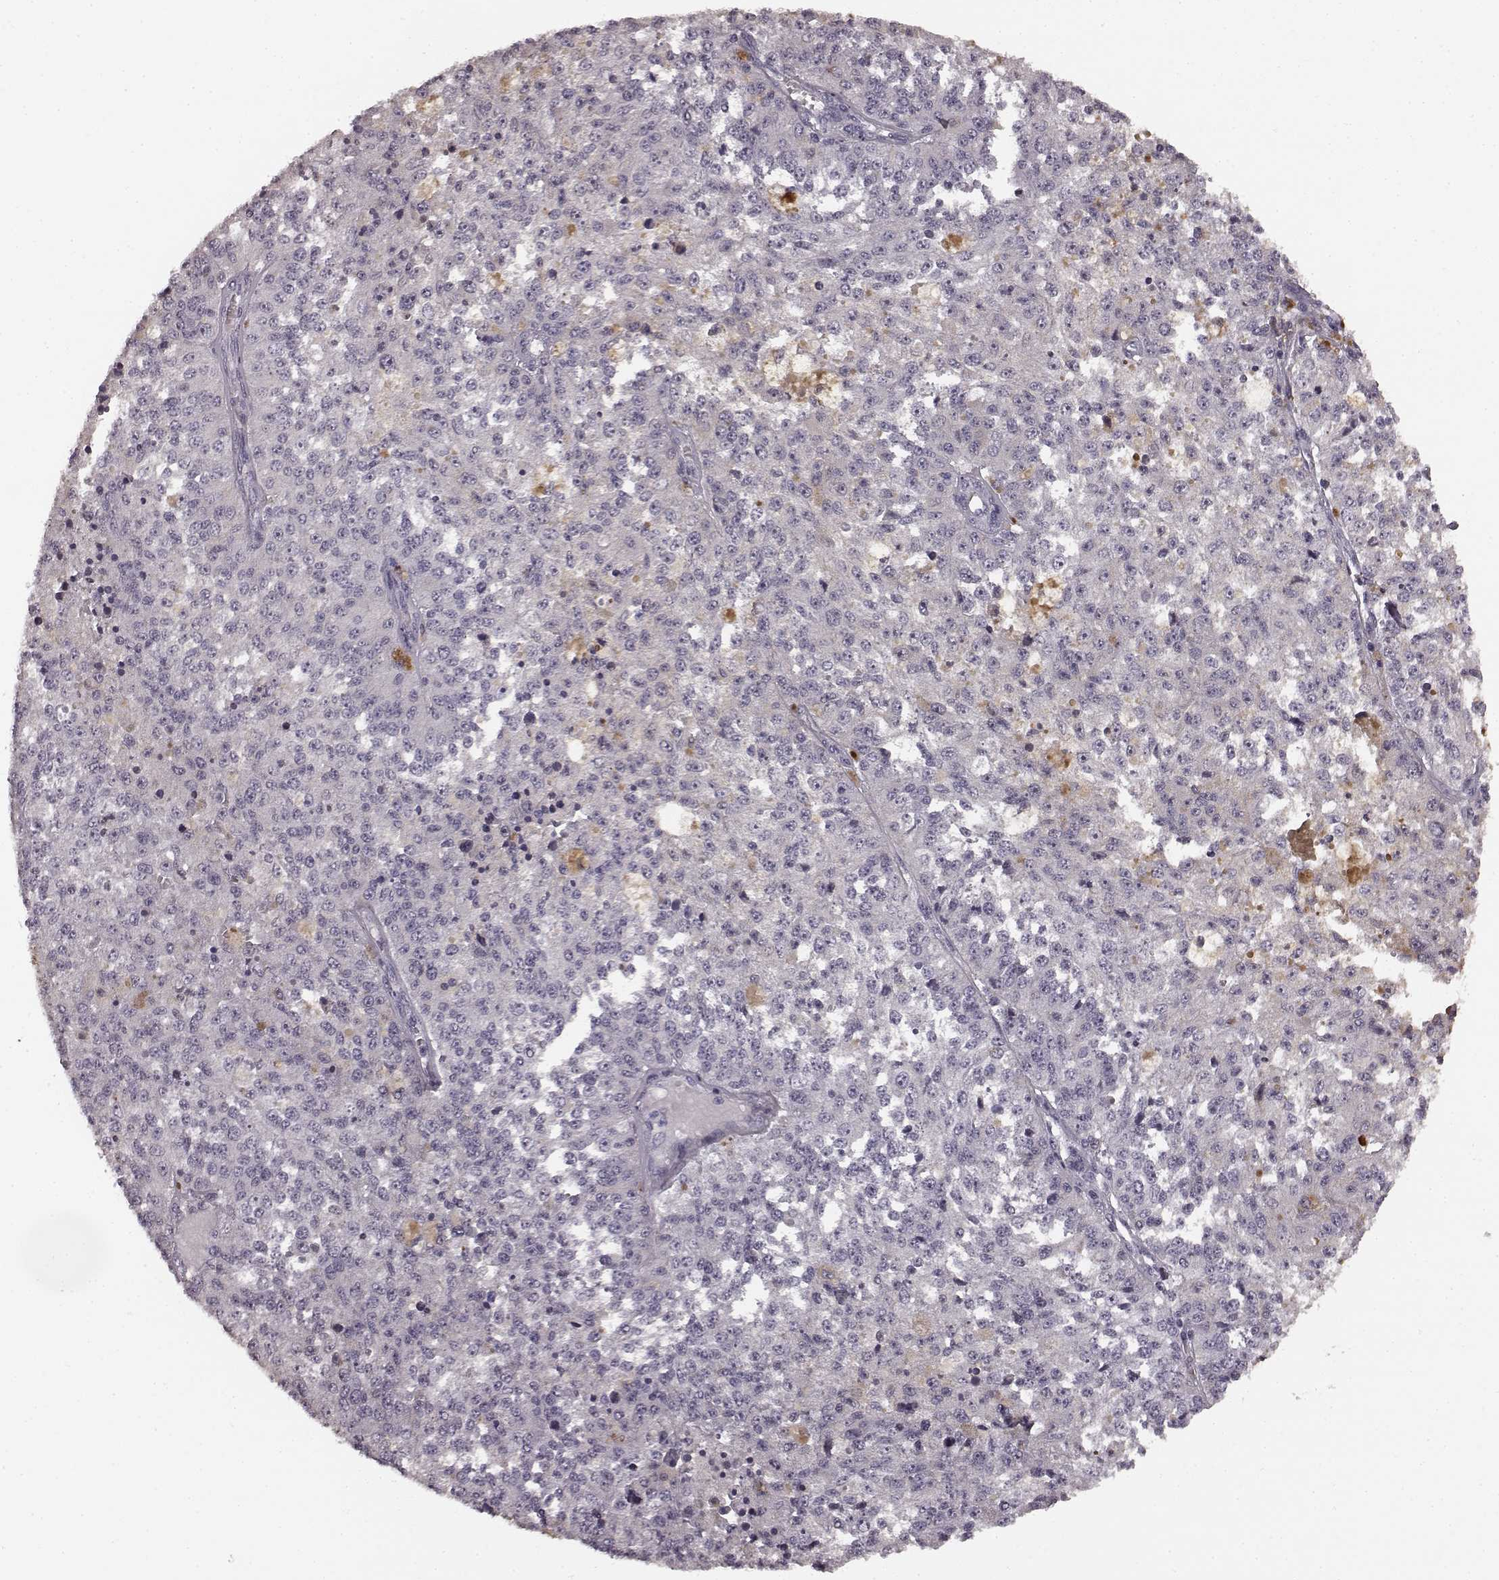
{"staining": {"intensity": "negative", "quantity": "none", "location": "none"}, "tissue": "melanoma", "cell_type": "Tumor cells", "image_type": "cancer", "snomed": [{"axis": "morphology", "description": "Malignant melanoma, Metastatic site"}, {"axis": "topography", "description": "Lymph node"}], "caption": "This image is of malignant melanoma (metastatic site) stained with IHC to label a protein in brown with the nuclei are counter-stained blue. There is no staining in tumor cells.", "gene": "RIT2", "patient": {"sex": "female", "age": 64}}